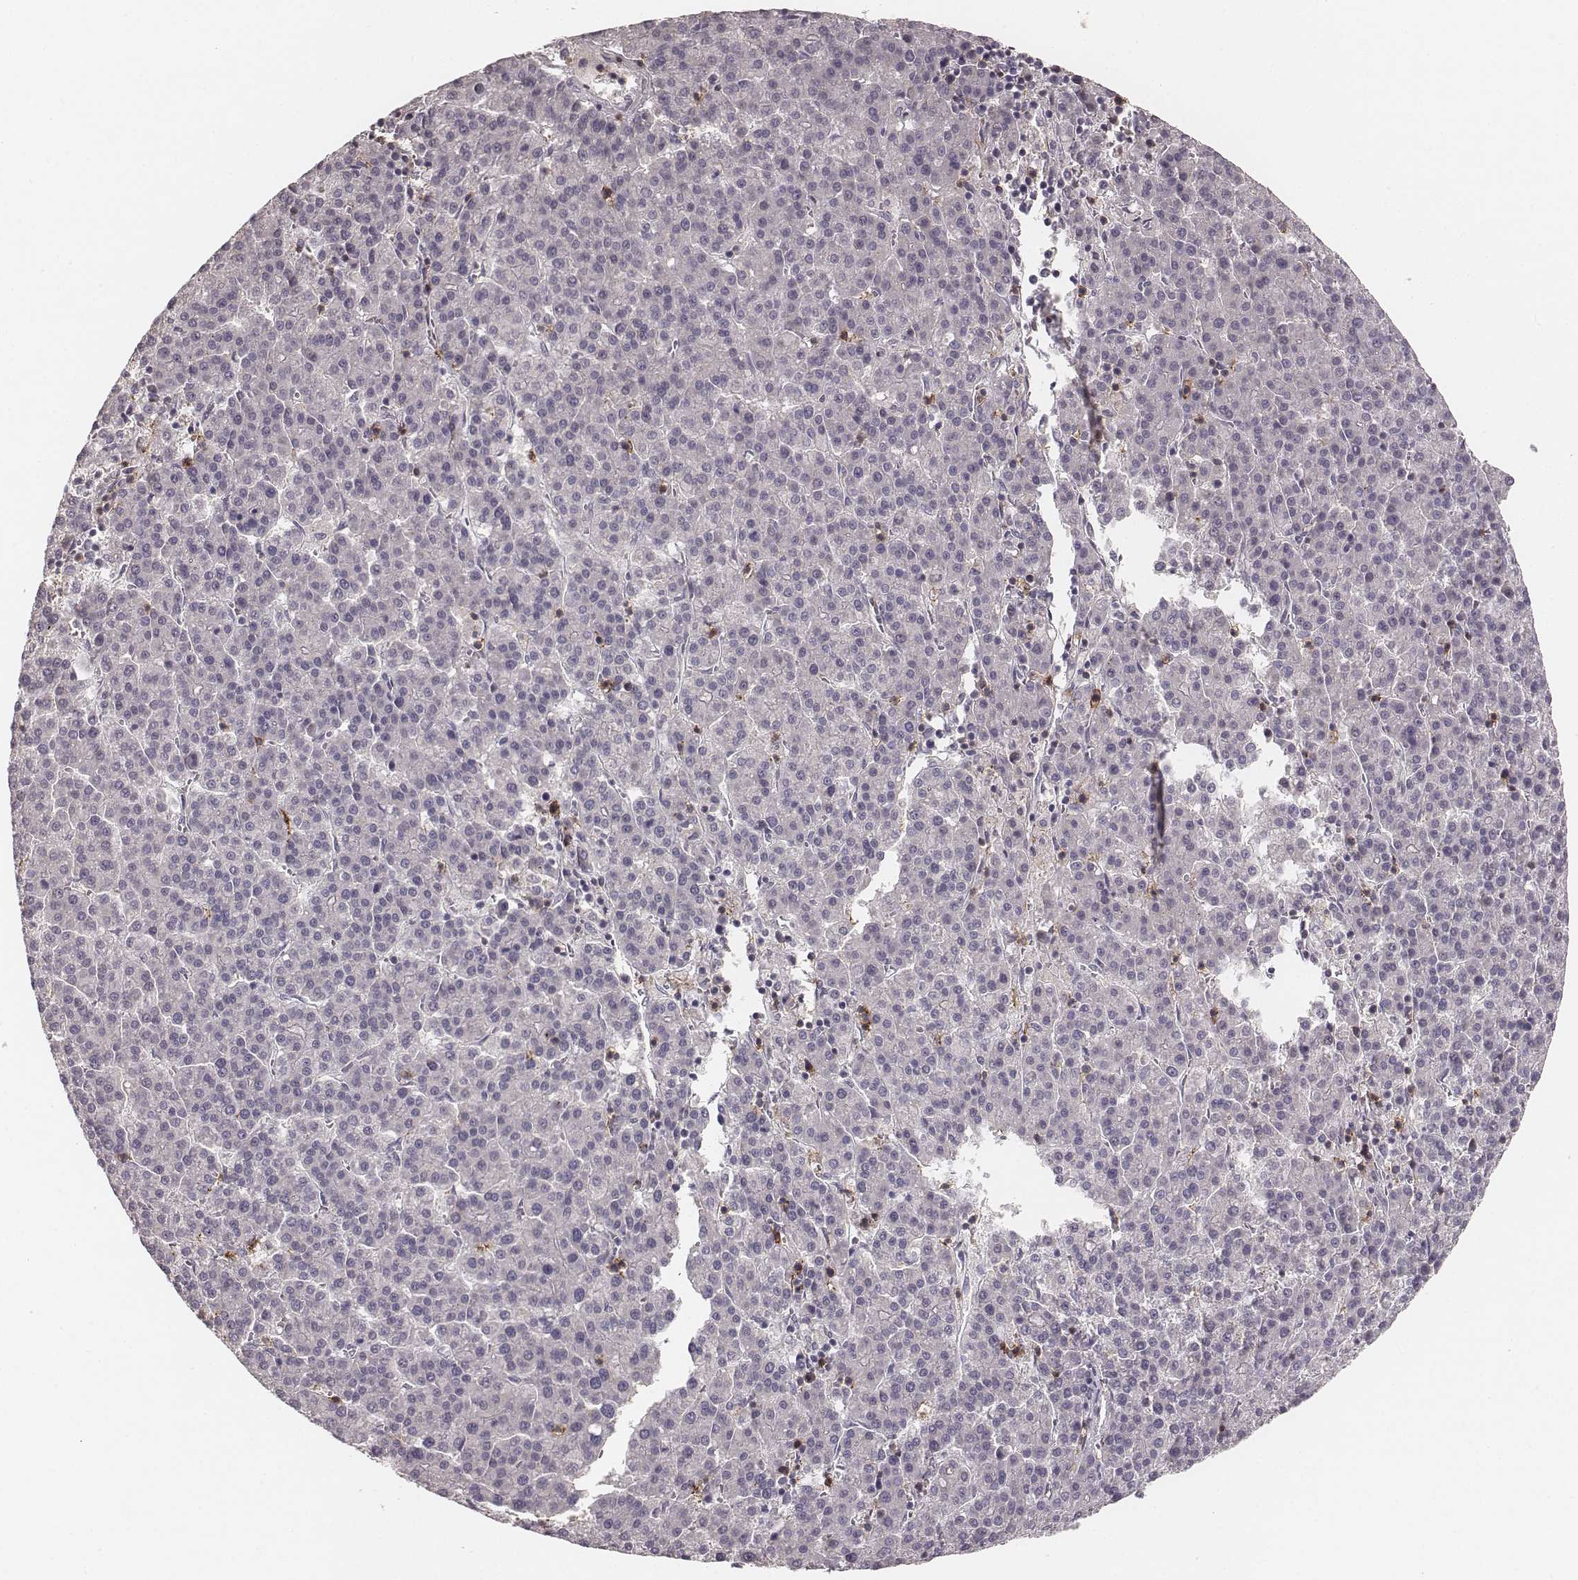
{"staining": {"intensity": "negative", "quantity": "none", "location": "none"}, "tissue": "liver cancer", "cell_type": "Tumor cells", "image_type": "cancer", "snomed": [{"axis": "morphology", "description": "Carcinoma, Hepatocellular, NOS"}, {"axis": "topography", "description": "Liver"}], "caption": "This is a histopathology image of immunohistochemistry staining of liver cancer, which shows no expression in tumor cells.", "gene": "CD8A", "patient": {"sex": "female", "age": 58}}